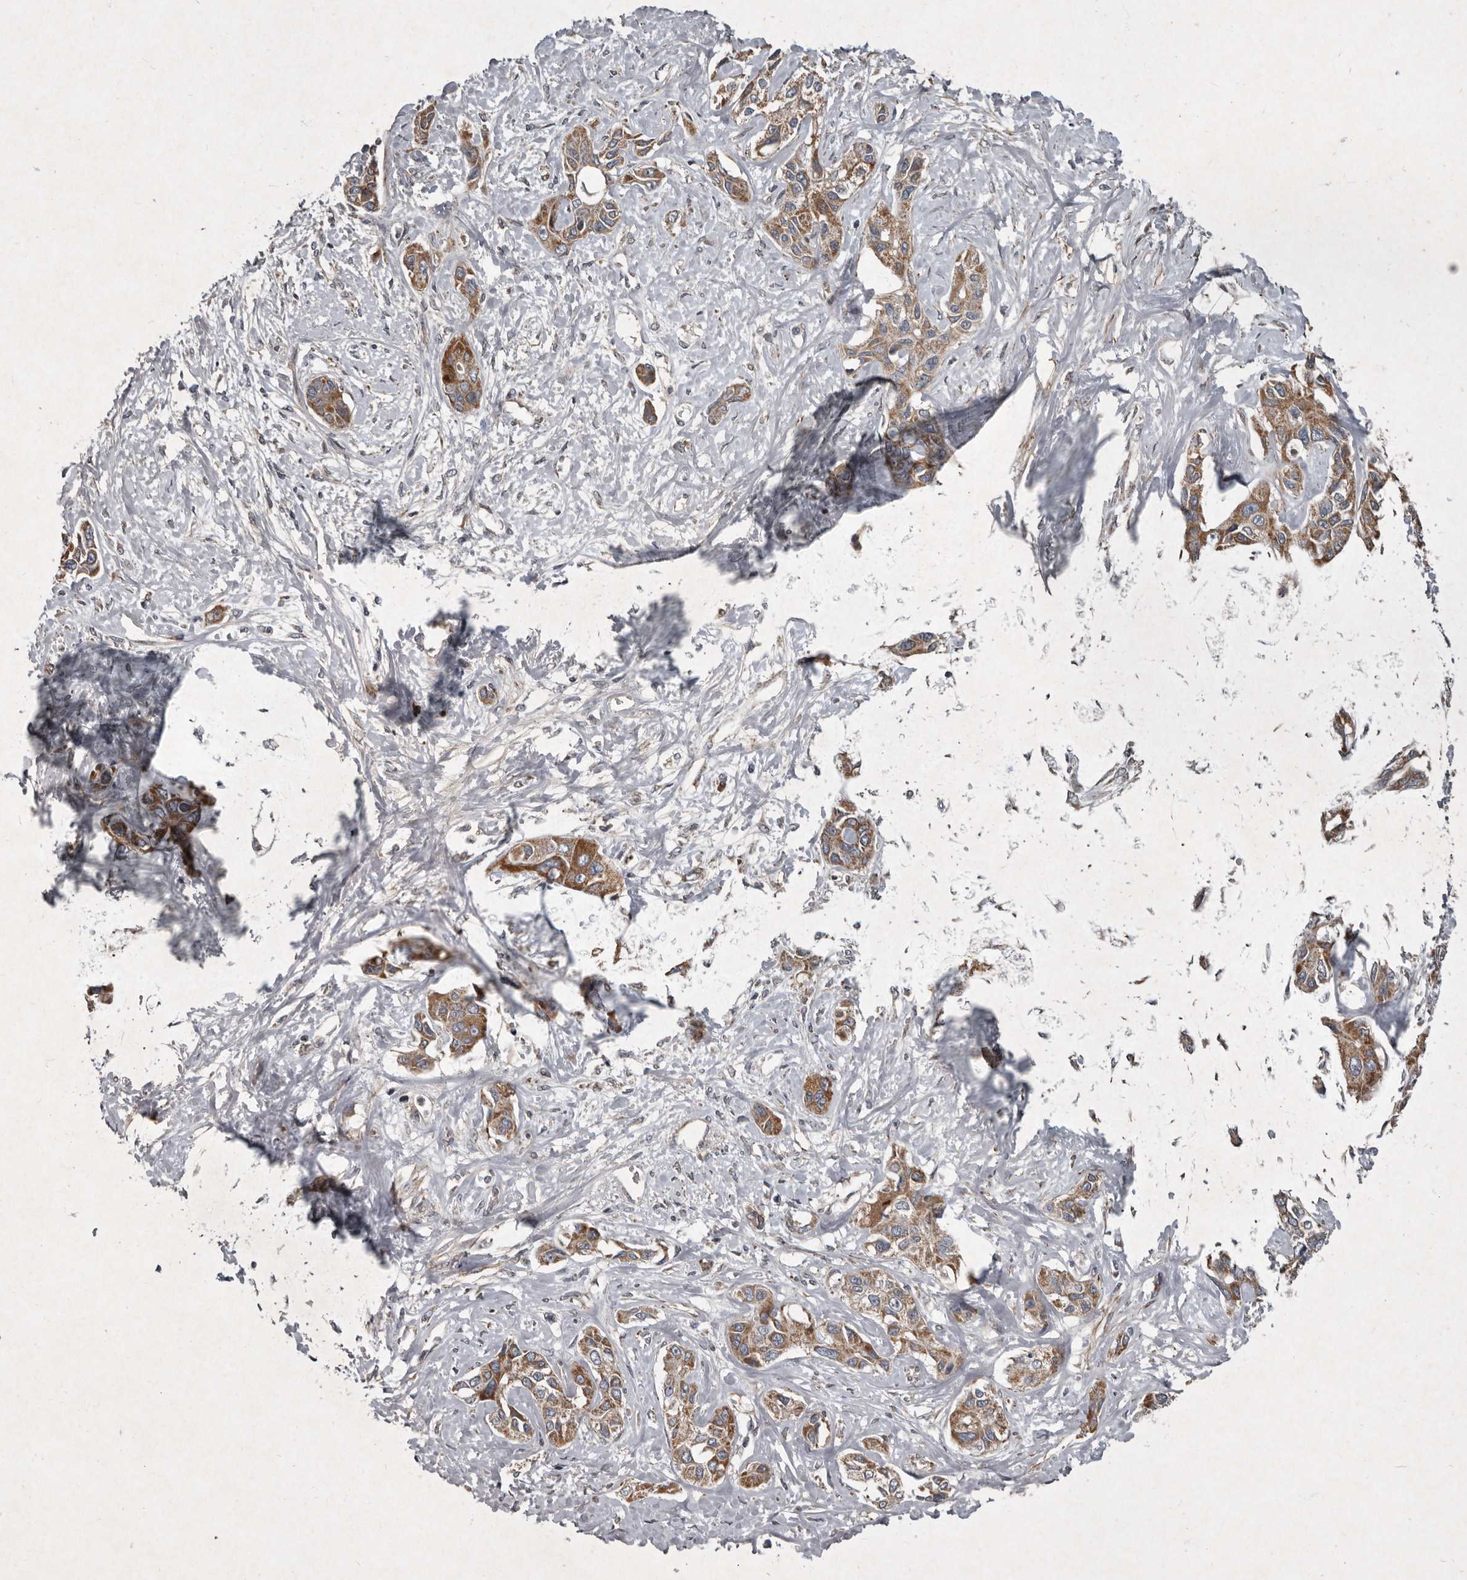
{"staining": {"intensity": "moderate", "quantity": ">75%", "location": "cytoplasmic/membranous"}, "tissue": "liver cancer", "cell_type": "Tumor cells", "image_type": "cancer", "snomed": [{"axis": "morphology", "description": "Cholangiocarcinoma"}, {"axis": "topography", "description": "Liver"}], "caption": "A high-resolution image shows IHC staining of liver cancer, which exhibits moderate cytoplasmic/membranous staining in approximately >75% of tumor cells. Using DAB (brown) and hematoxylin (blue) stains, captured at high magnification using brightfield microscopy.", "gene": "MRPS15", "patient": {"sex": "male", "age": 59}}